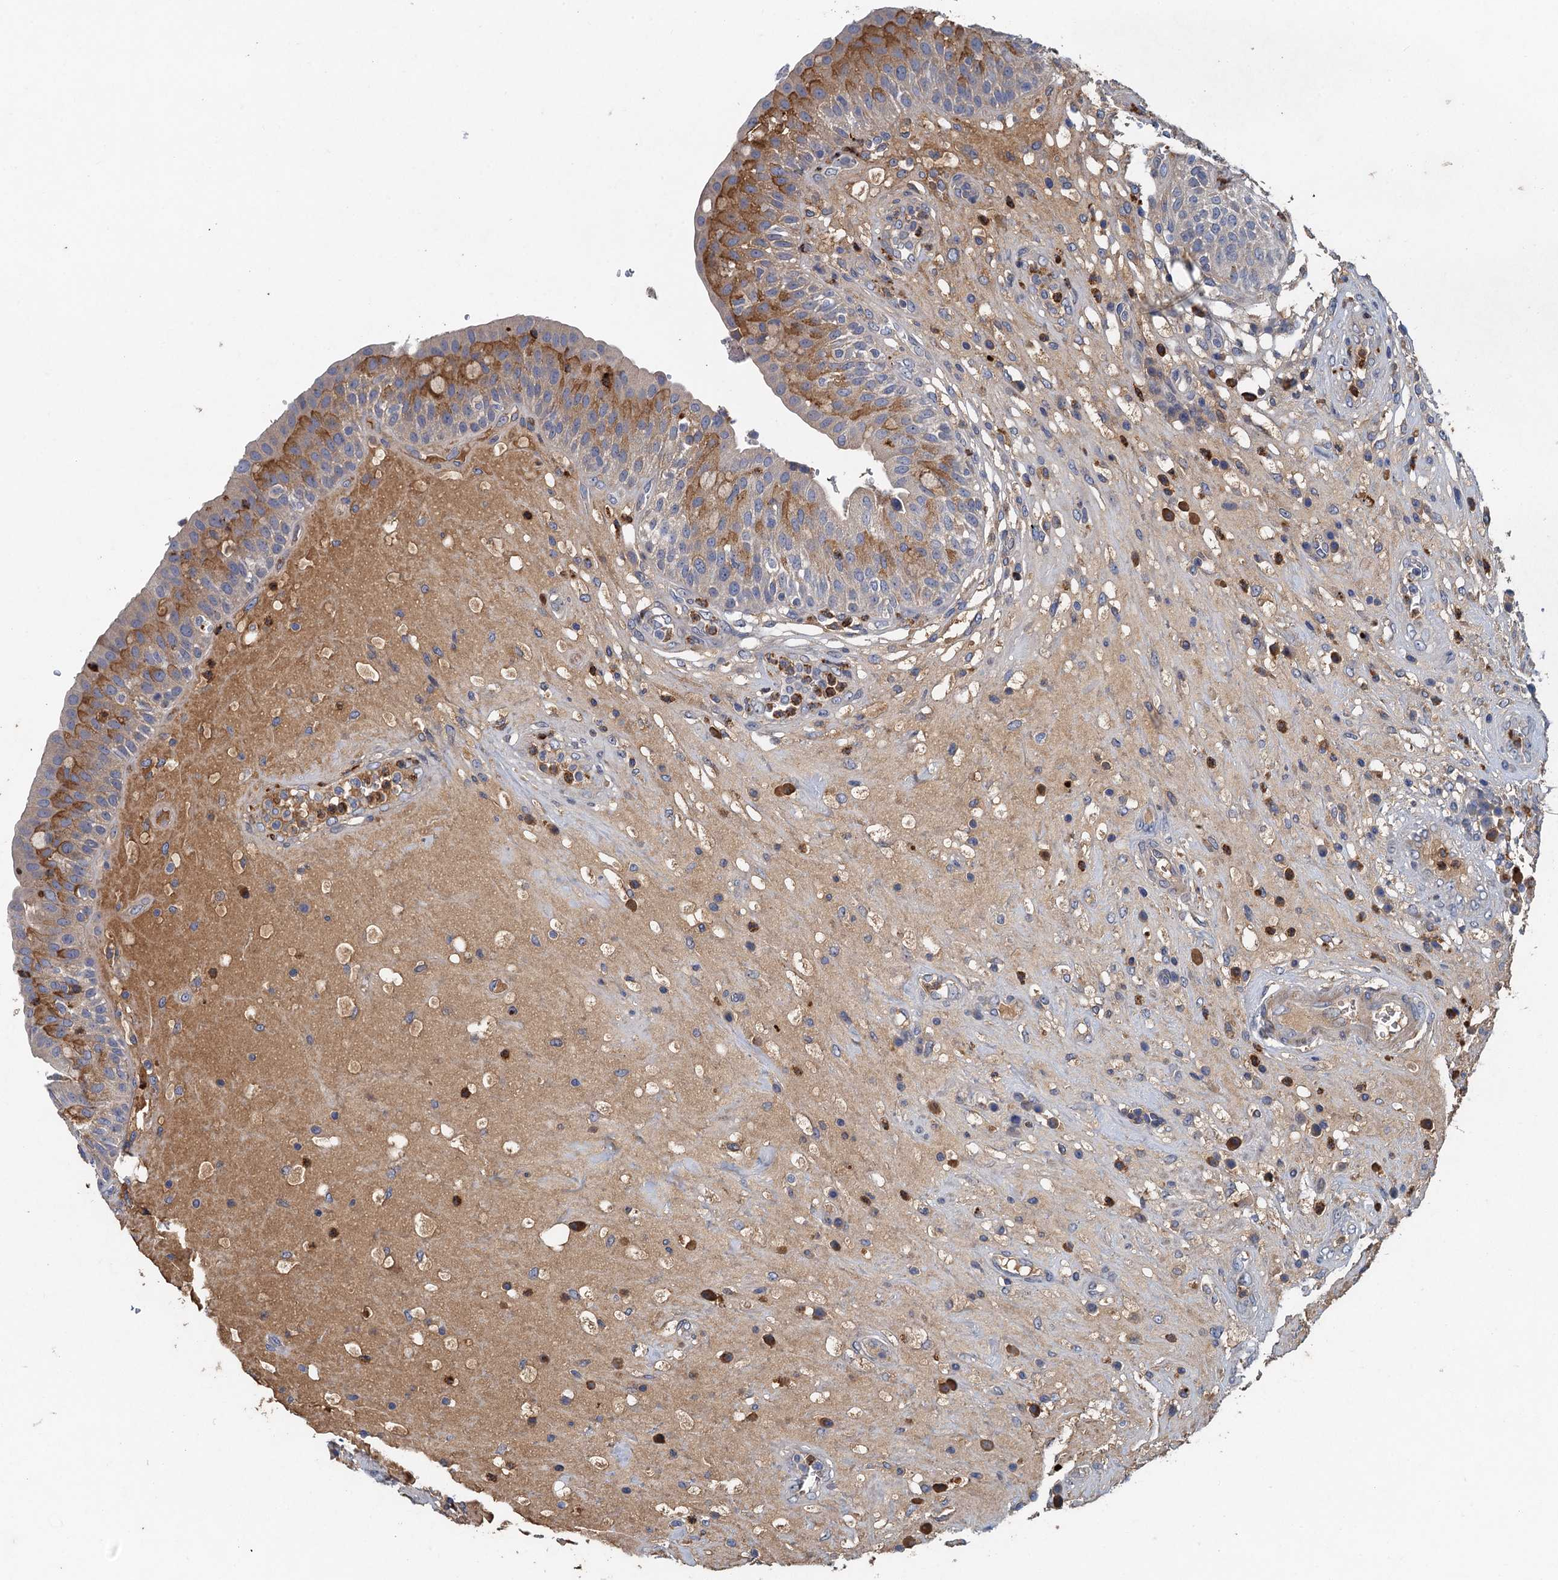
{"staining": {"intensity": "moderate", "quantity": "25%-75%", "location": "cytoplasmic/membranous"}, "tissue": "urinary bladder", "cell_type": "Urothelial cells", "image_type": "normal", "snomed": [{"axis": "morphology", "description": "Normal tissue, NOS"}, {"axis": "topography", "description": "Urinary bladder"}], "caption": "High-magnification brightfield microscopy of benign urinary bladder stained with DAB (3,3'-diaminobenzidine) (brown) and counterstained with hematoxylin (blue). urothelial cells exhibit moderate cytoplasmic/membranous positivity is present in about25%-75% of cells. The protein is shown in brown color, while the nuclei are stained blue.", "gene": "TPCN1", "patient": {"sex": "female", "age": 62}}